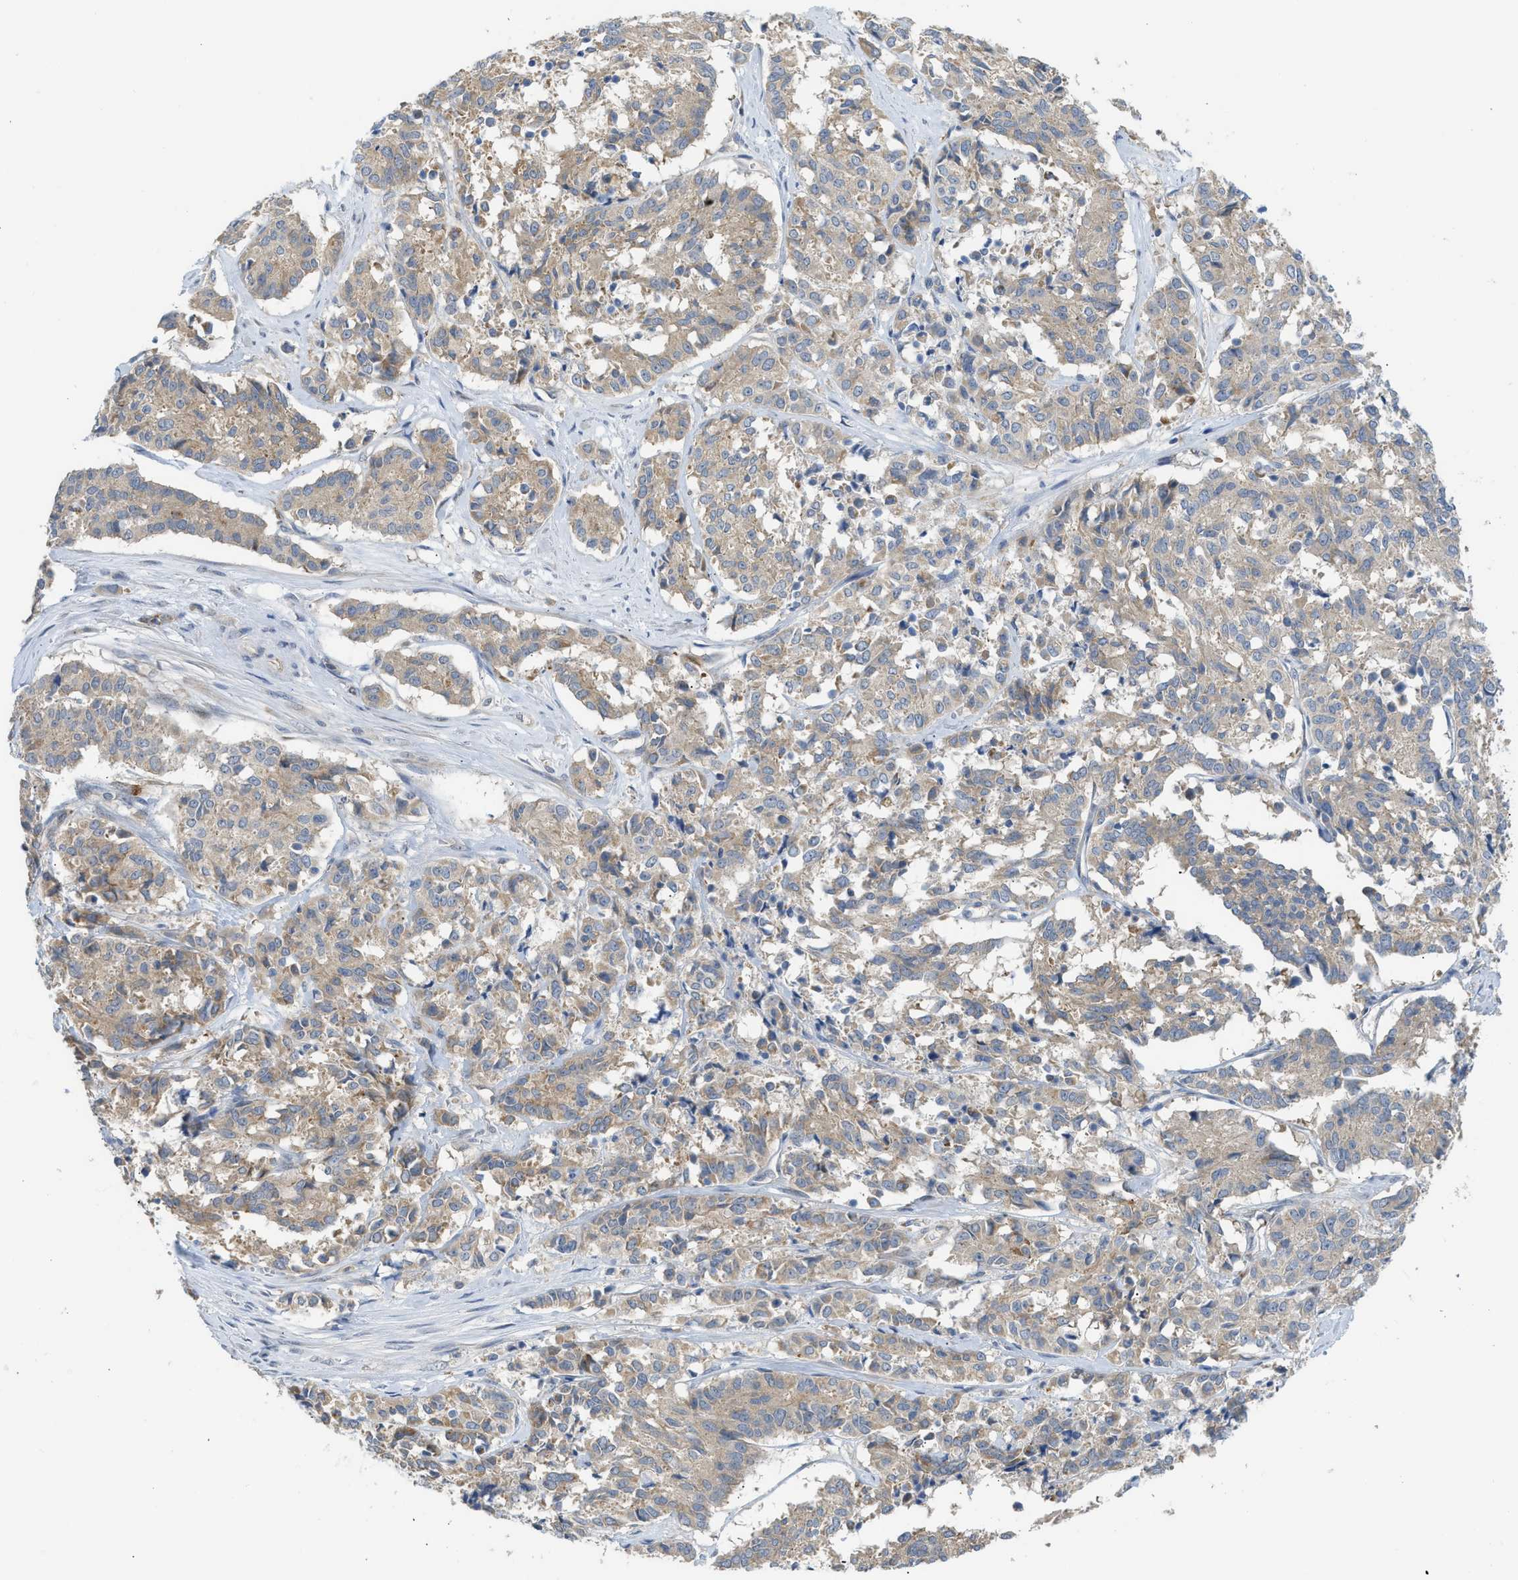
{"staining": {"intensity": "weak", "quantity": ">75%", "location": "cytoplasmic/membranous"}, "tissue": "cervical cancer", "cell_type": "Tumor cells", "image_type": "cancer", "snomed": [{"axis": "morphology", "description": "Squamous cell carcinoma, NOS"}, {"axis": "topography", "description": "Cervix"}], "caption": "Immunohistochemical staining of cervical cancer (squamous cell carcinoma) reveals low levels of weak cytoplasmic/membranous staining in approximately >75% of tumor cells.", "gene": "RHBDF2", "patient": {"sex": "female", "age": 35}}